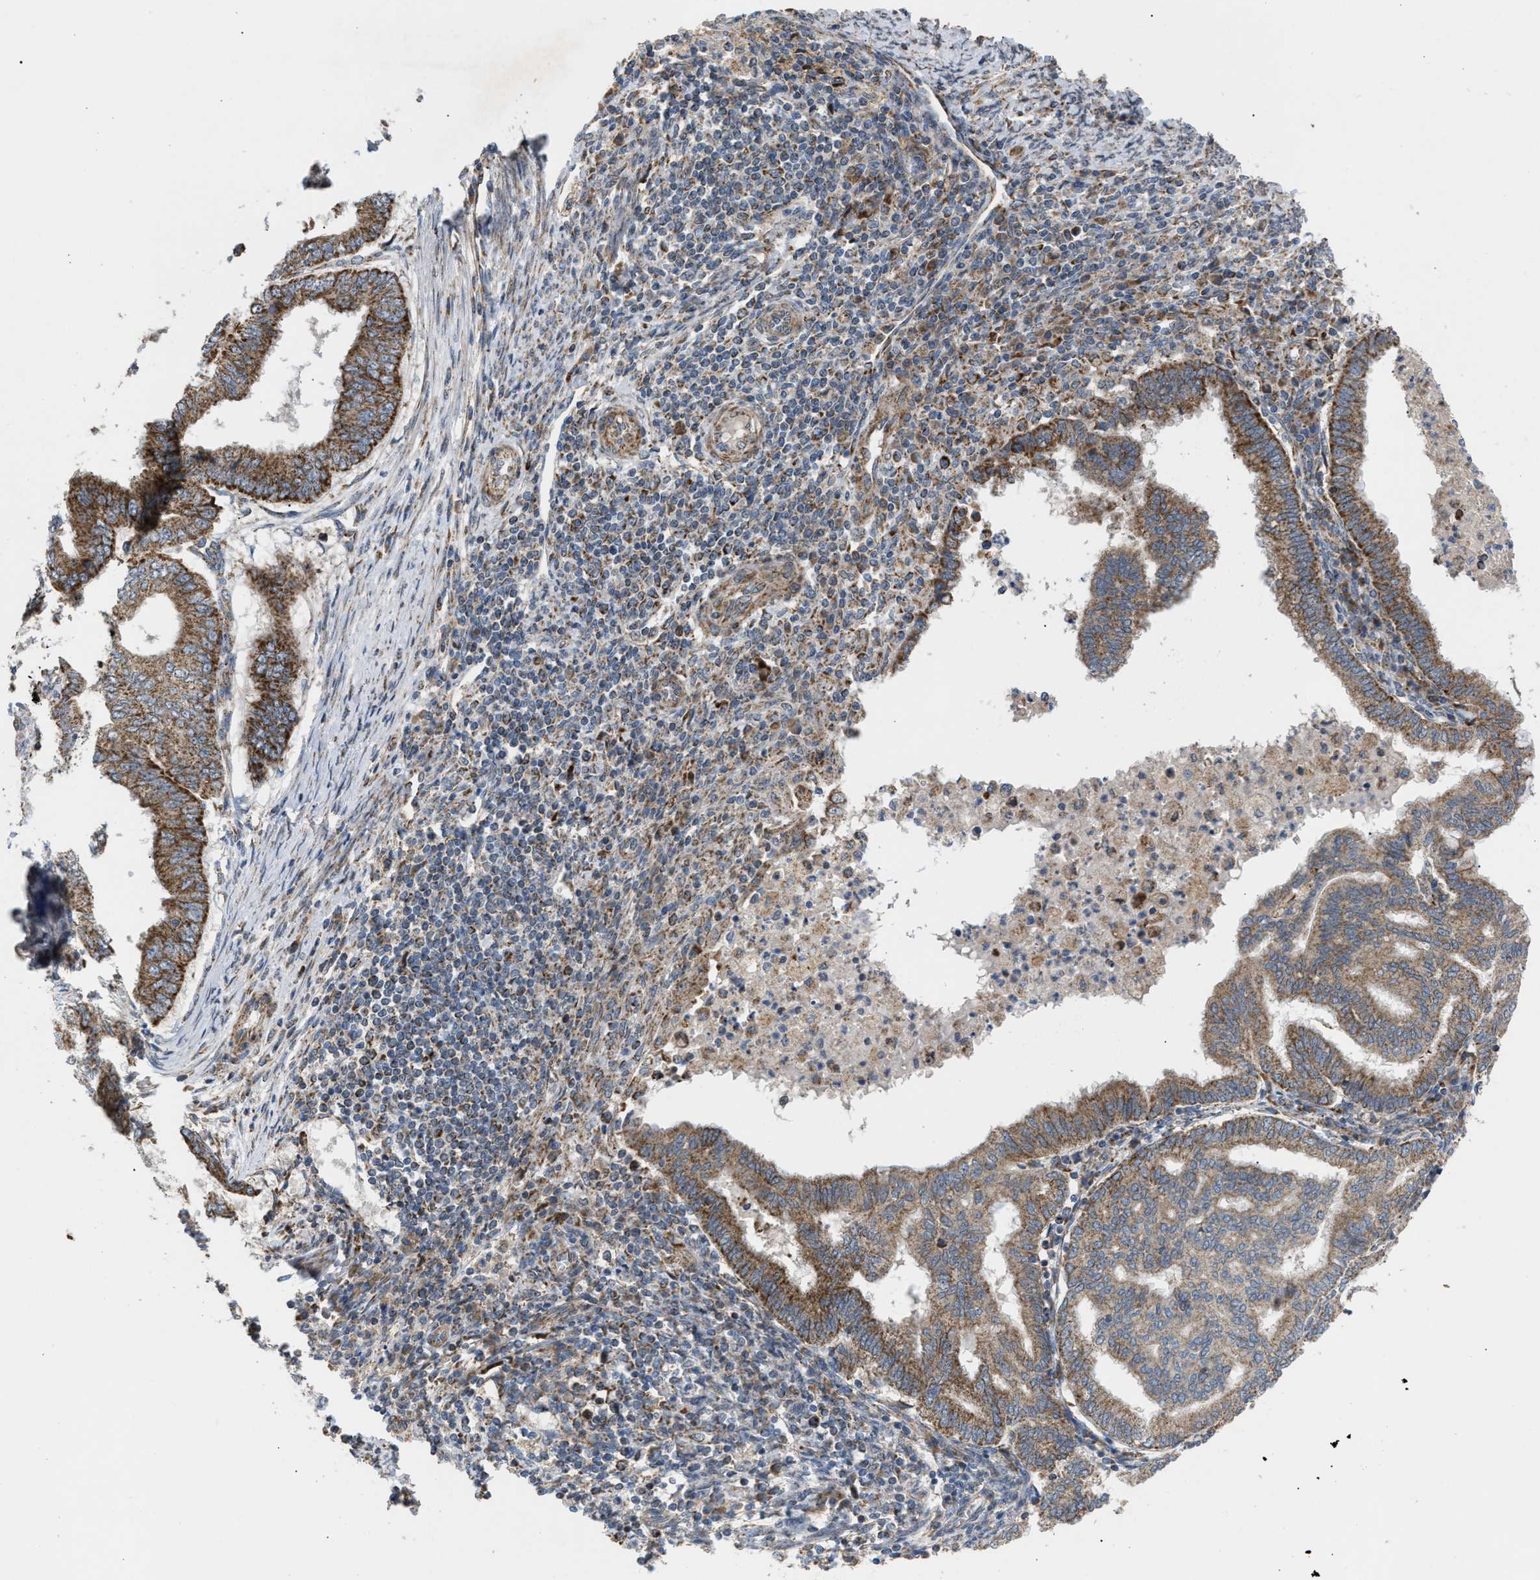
{"staining": {"intensity": "moderate", "quantity": ">75%", "location": "cytoplasmic/membranous"}, "tissue": "endometrial cancer", "cell_type": "Tumor cells", "image_type": "cancer", "snomed": [{"axis": "morphology", "description": "Polyp, NOS"}, {"axis": "morphology", "description": "Adenocarcinoma, NOS"}, {"axis": "morphology", "description": "Adenoma, NOS"}, {"axis": "topography", "description": "Endometrium"}], "caption": "Protein expression analysis of human endometrial cancer reveals moderate cytoplasmic/membranous expression in about >75% of tumor cells.", "gene": "TACO1", "patient": {"sex": "female", "age": 79}}